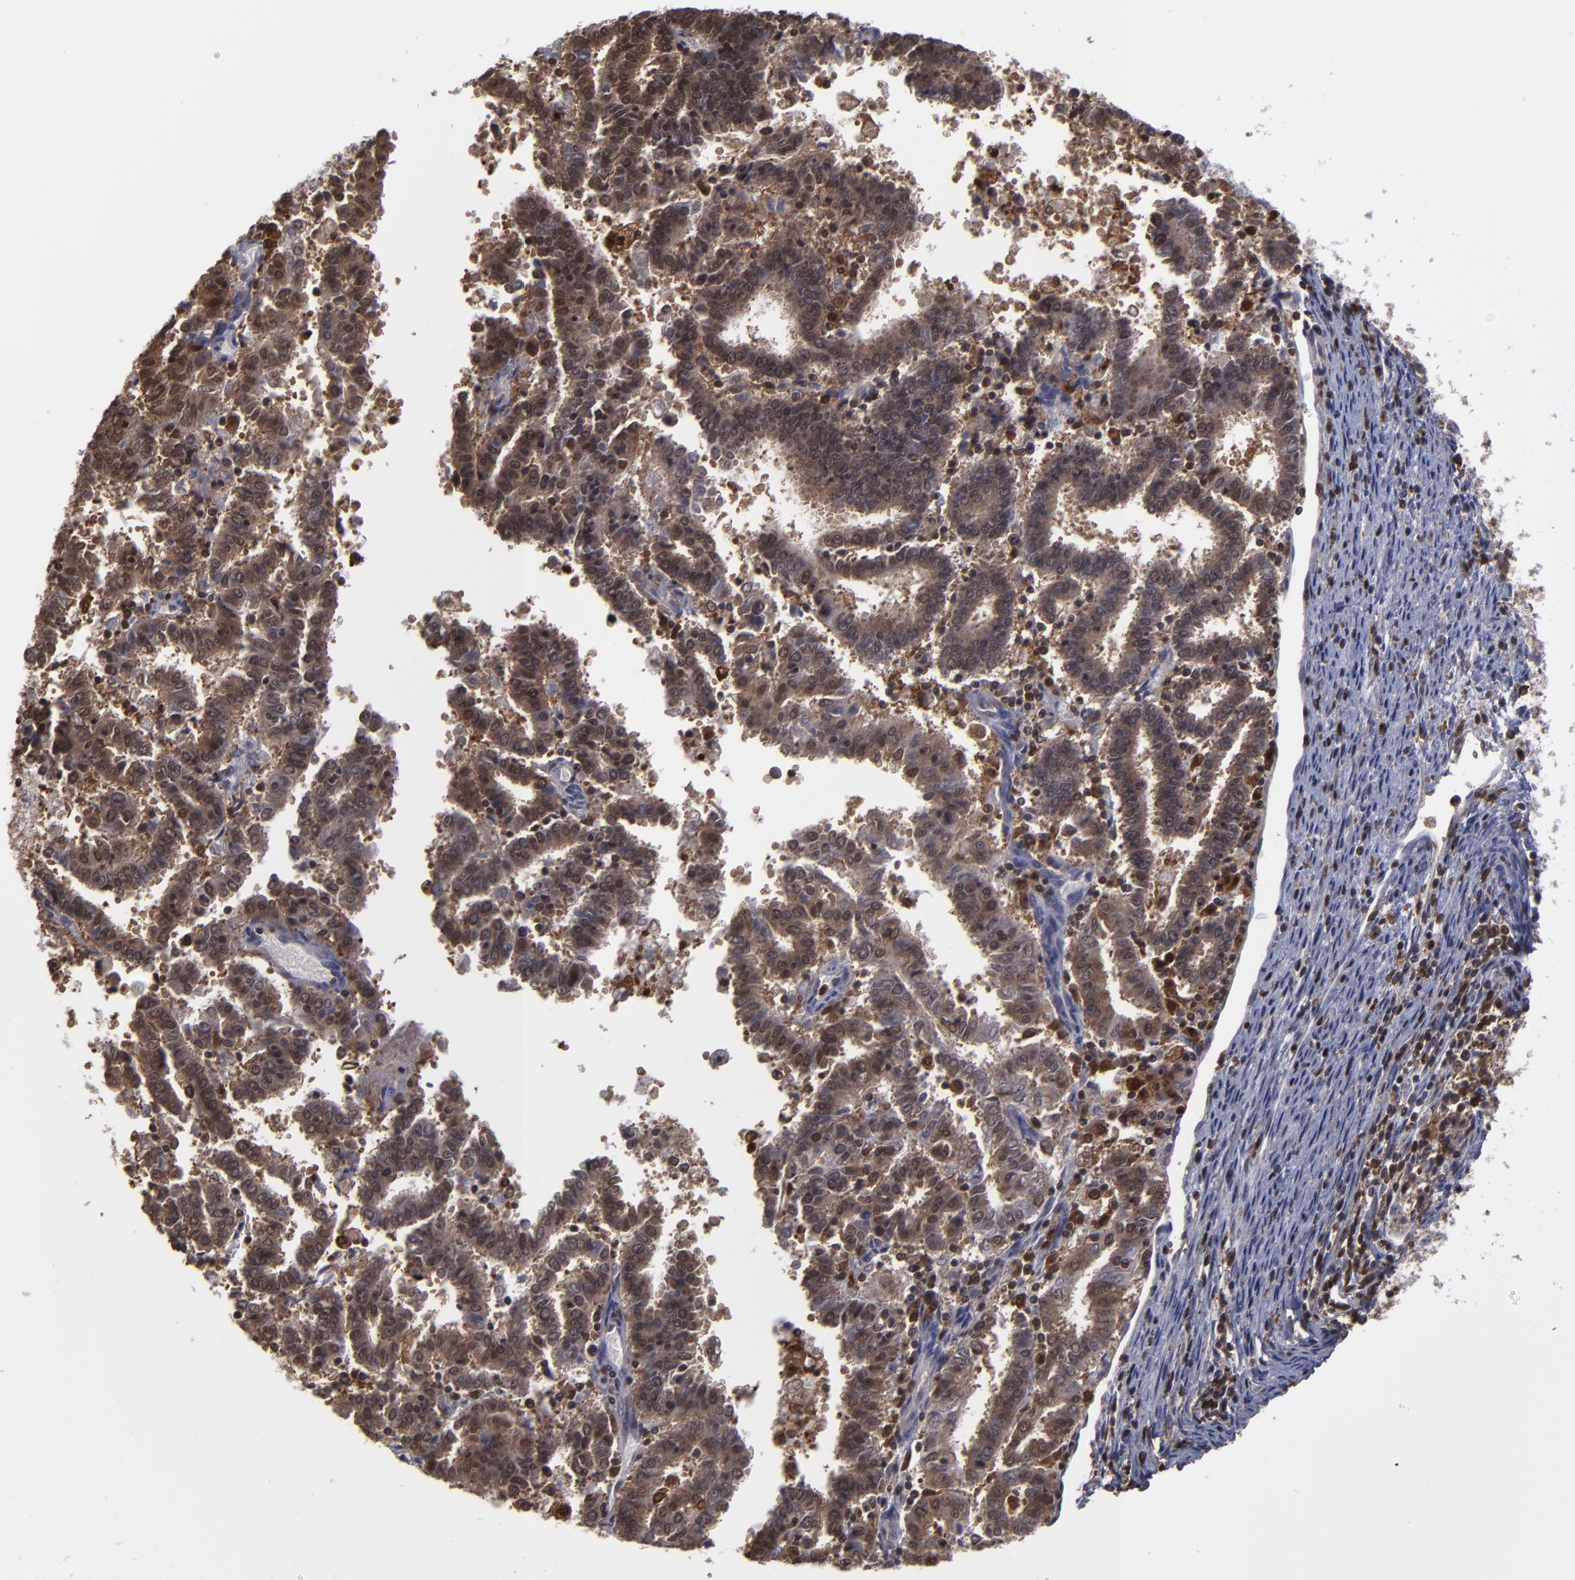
{"staining": {"intensity": "moderate", "quantity": ">75%", "location": "cytoplasmic/membranous,nuclear"}, "tissue": "endometrial cancer", "cell_type": "Tumor cells", "image_type": "cancer", "snomed": [{"axis": "morphology", "description": "Adenocarcinoma, NOS"}, {"axis": "topography", "description": "Uterus"}], "caption": "Endometrial cancer (adenocarcinoma) stained with a brown dye displays moderate cytoplasmic/membranous and nuclear positive positivity in approximately >75% of tumor cells.", "gene": "GRB2", "patient": {"sex": "female", "age": 83}}